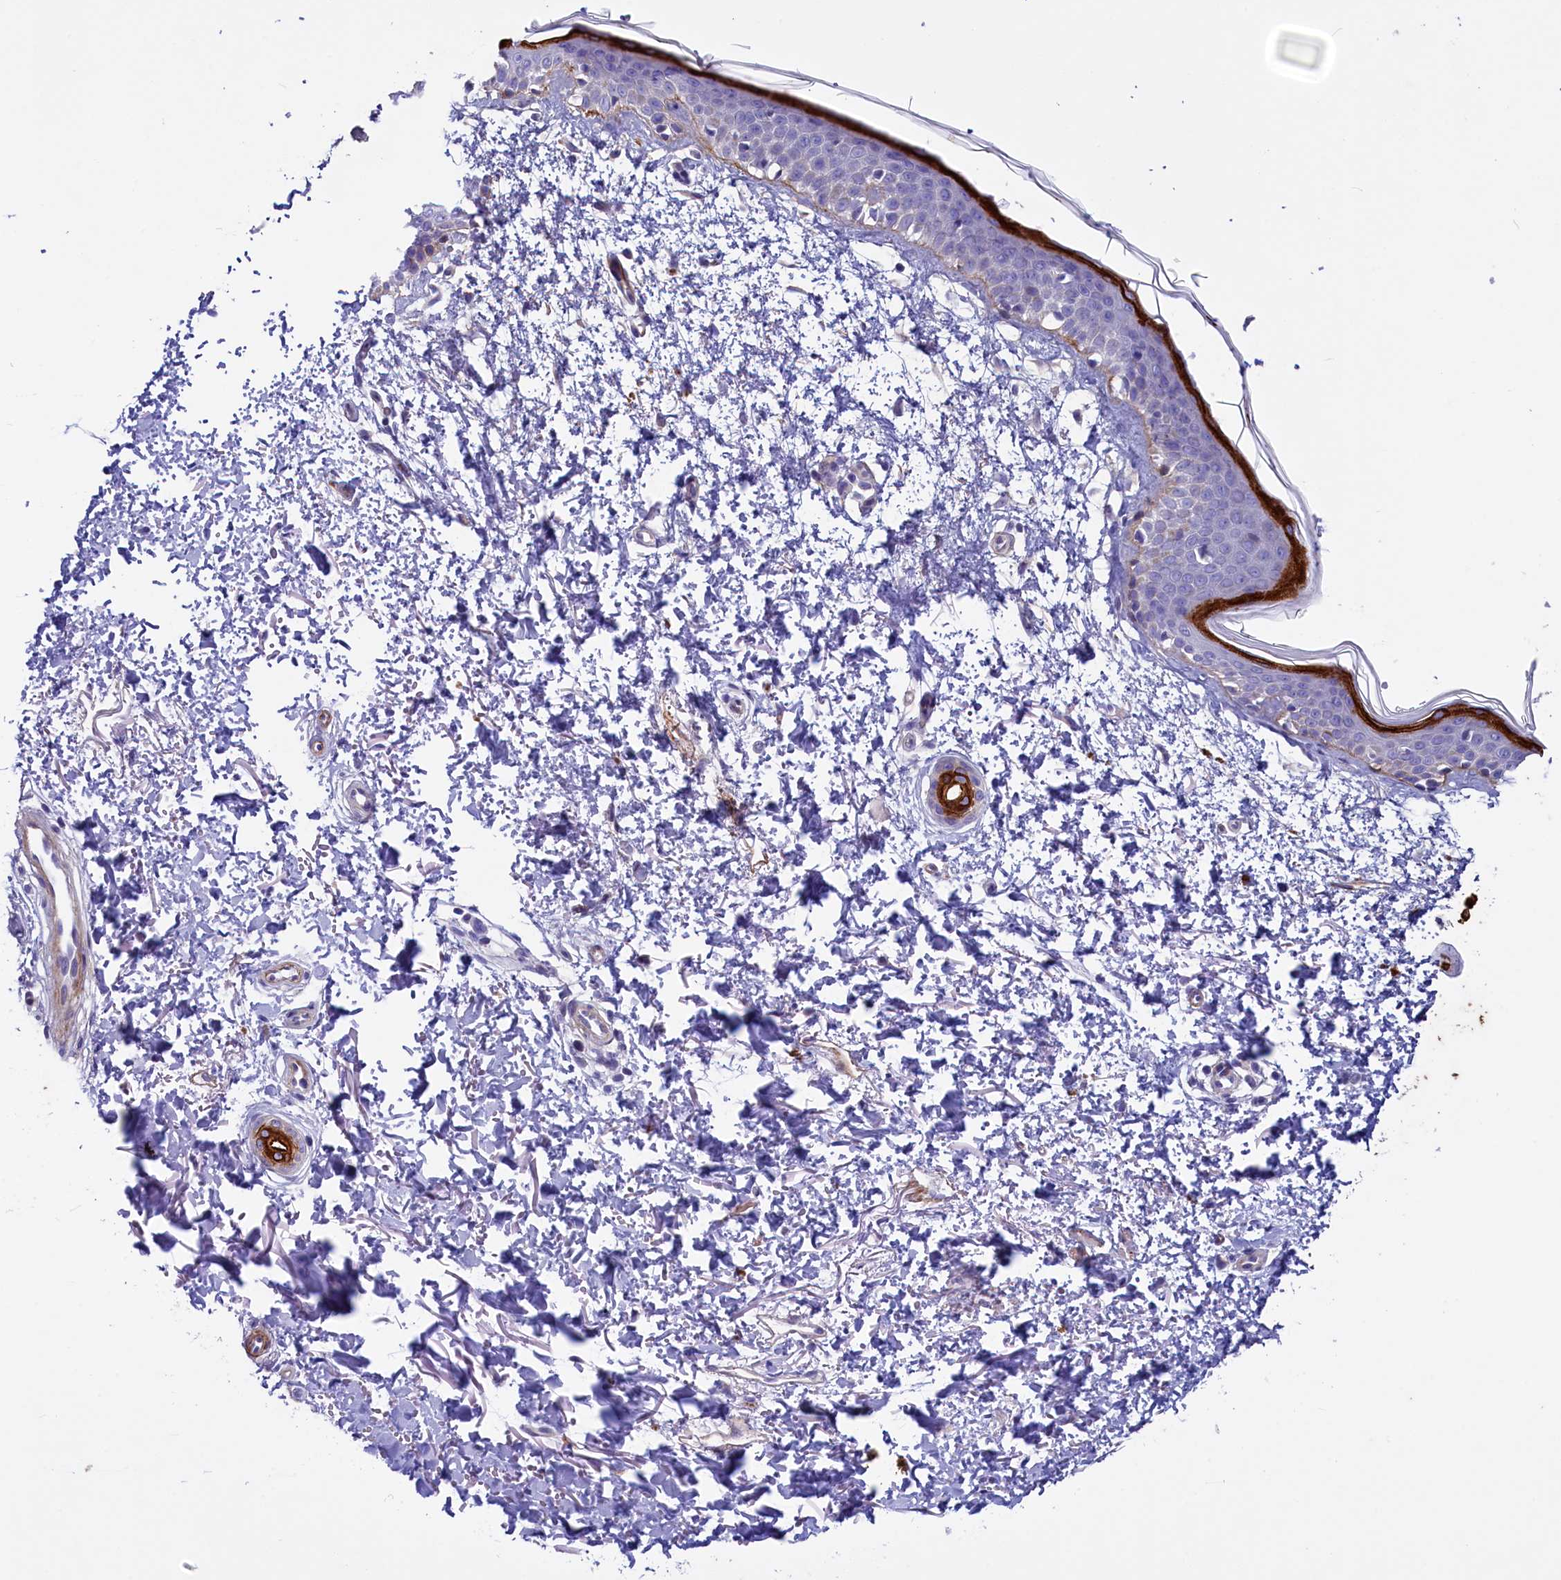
{"staining": {"intensity": "negative", "quantity": "none", "location": "none"}, "tissue": "skin", "cell_type": "Fibroblasts", "image_type": "normal", "snomed": [{"axis": "morphology", "description": "Normal tissue, NOS"}, {"axis": "topography", "description": "Skin"}], "caption": "This is an immunohistochemistry (IHC) micrograph of unremarkable skin. There is no positivity in fibroblasts.", "gene": "LOXL1", "patient": {"sex": "male", "age": 66}}